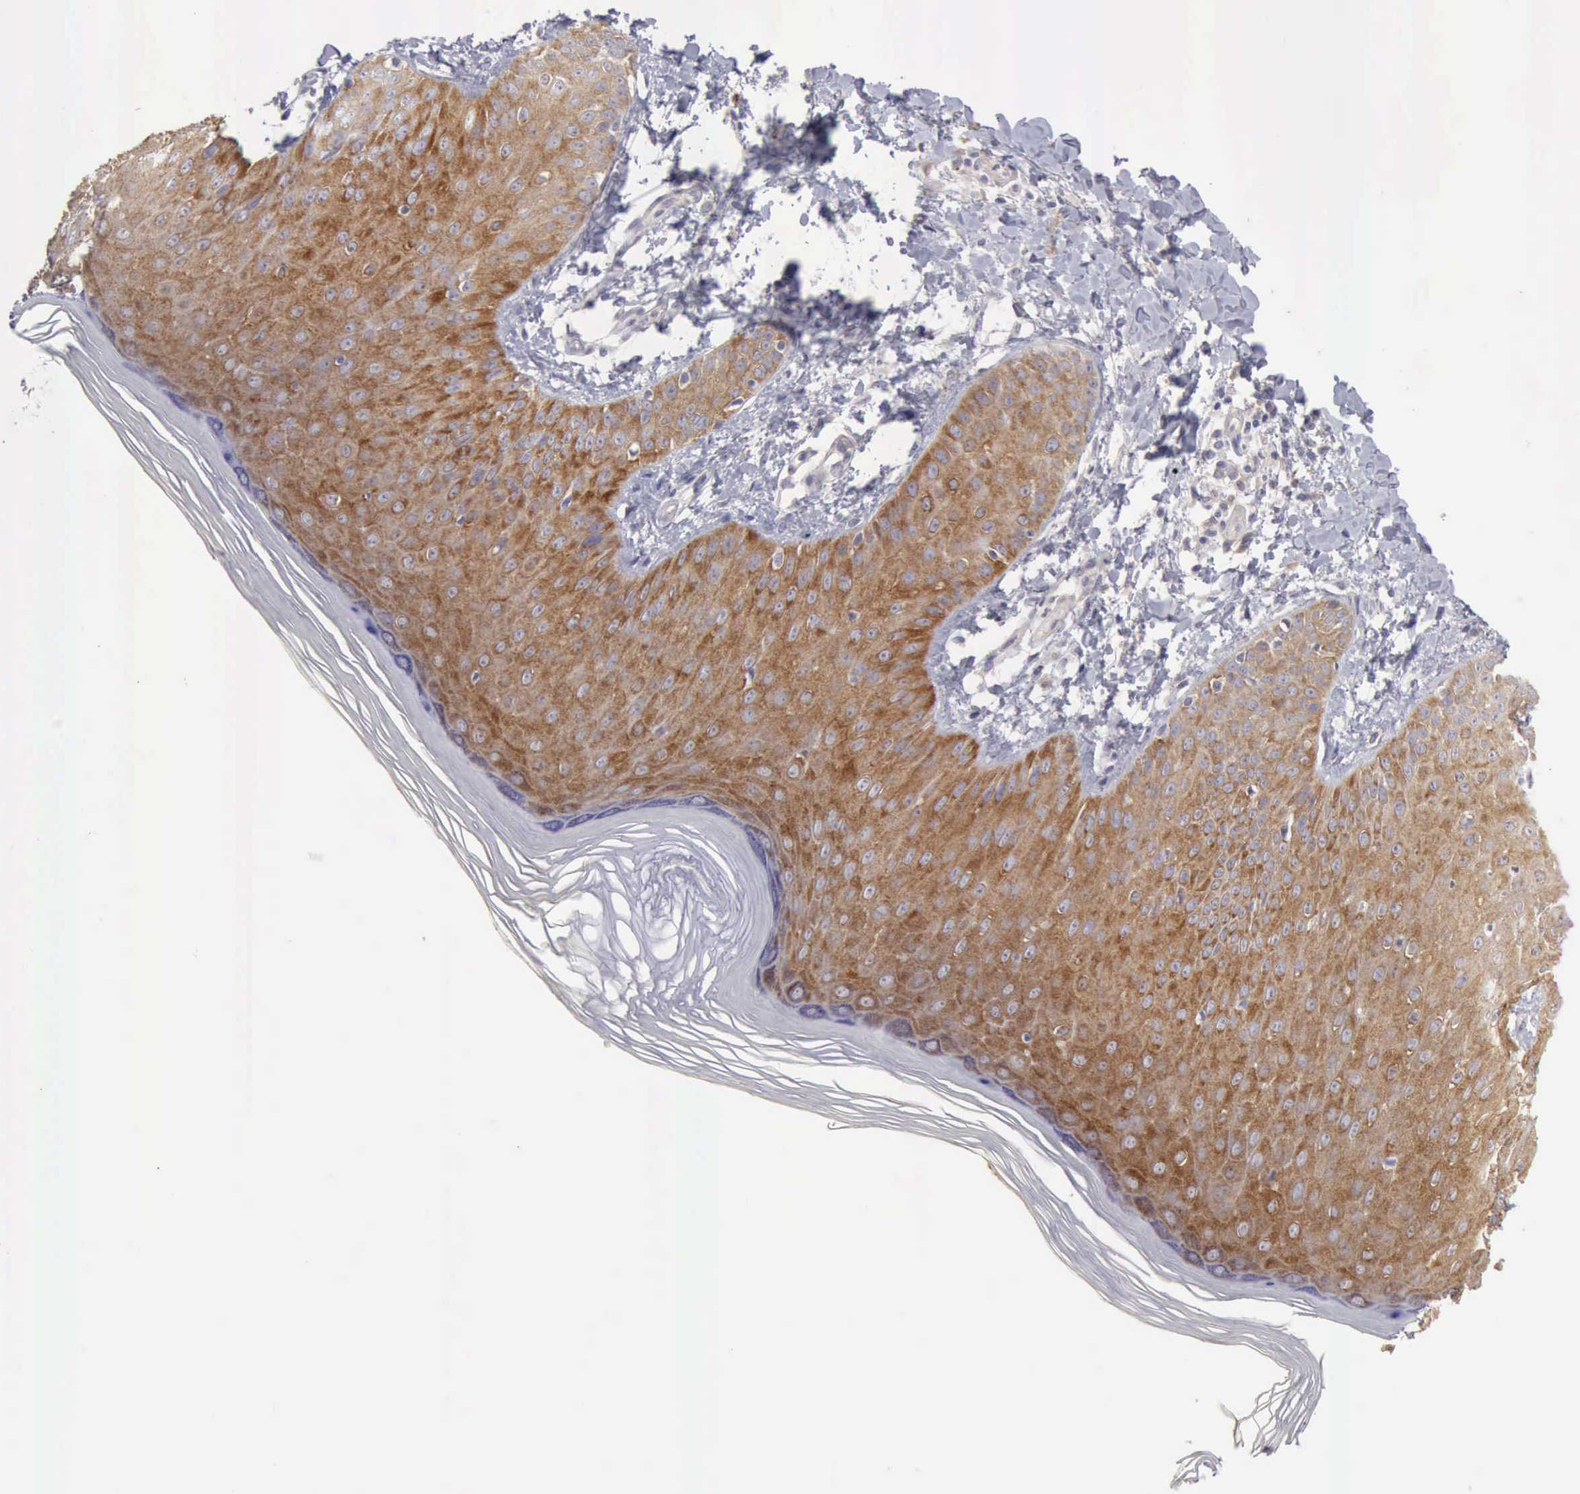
{"staining": {"intensity": "moderate", "quantity": ">75%", "location": "cytoplasmic/membranous"}, "tissue": "skin", "cell_type": "Epidermal cells", "image_type": "normal", "snomed": [{"axis": "morphology", "description": "Normal tissue, NOS"}, {"axis": "morphology", "description": "Inflammation, NOS"}, {"axis": "topography", "description": "Soft tissue"}, {"axis": "topography", "description": "Anal"}], "caption": "Moderate cytoplasmic/membranous protein expression is appreciated in about >75% of epidermal cells in skin.", "gene": "TFRC", "patient": {"sex": "female", "age": 15}}